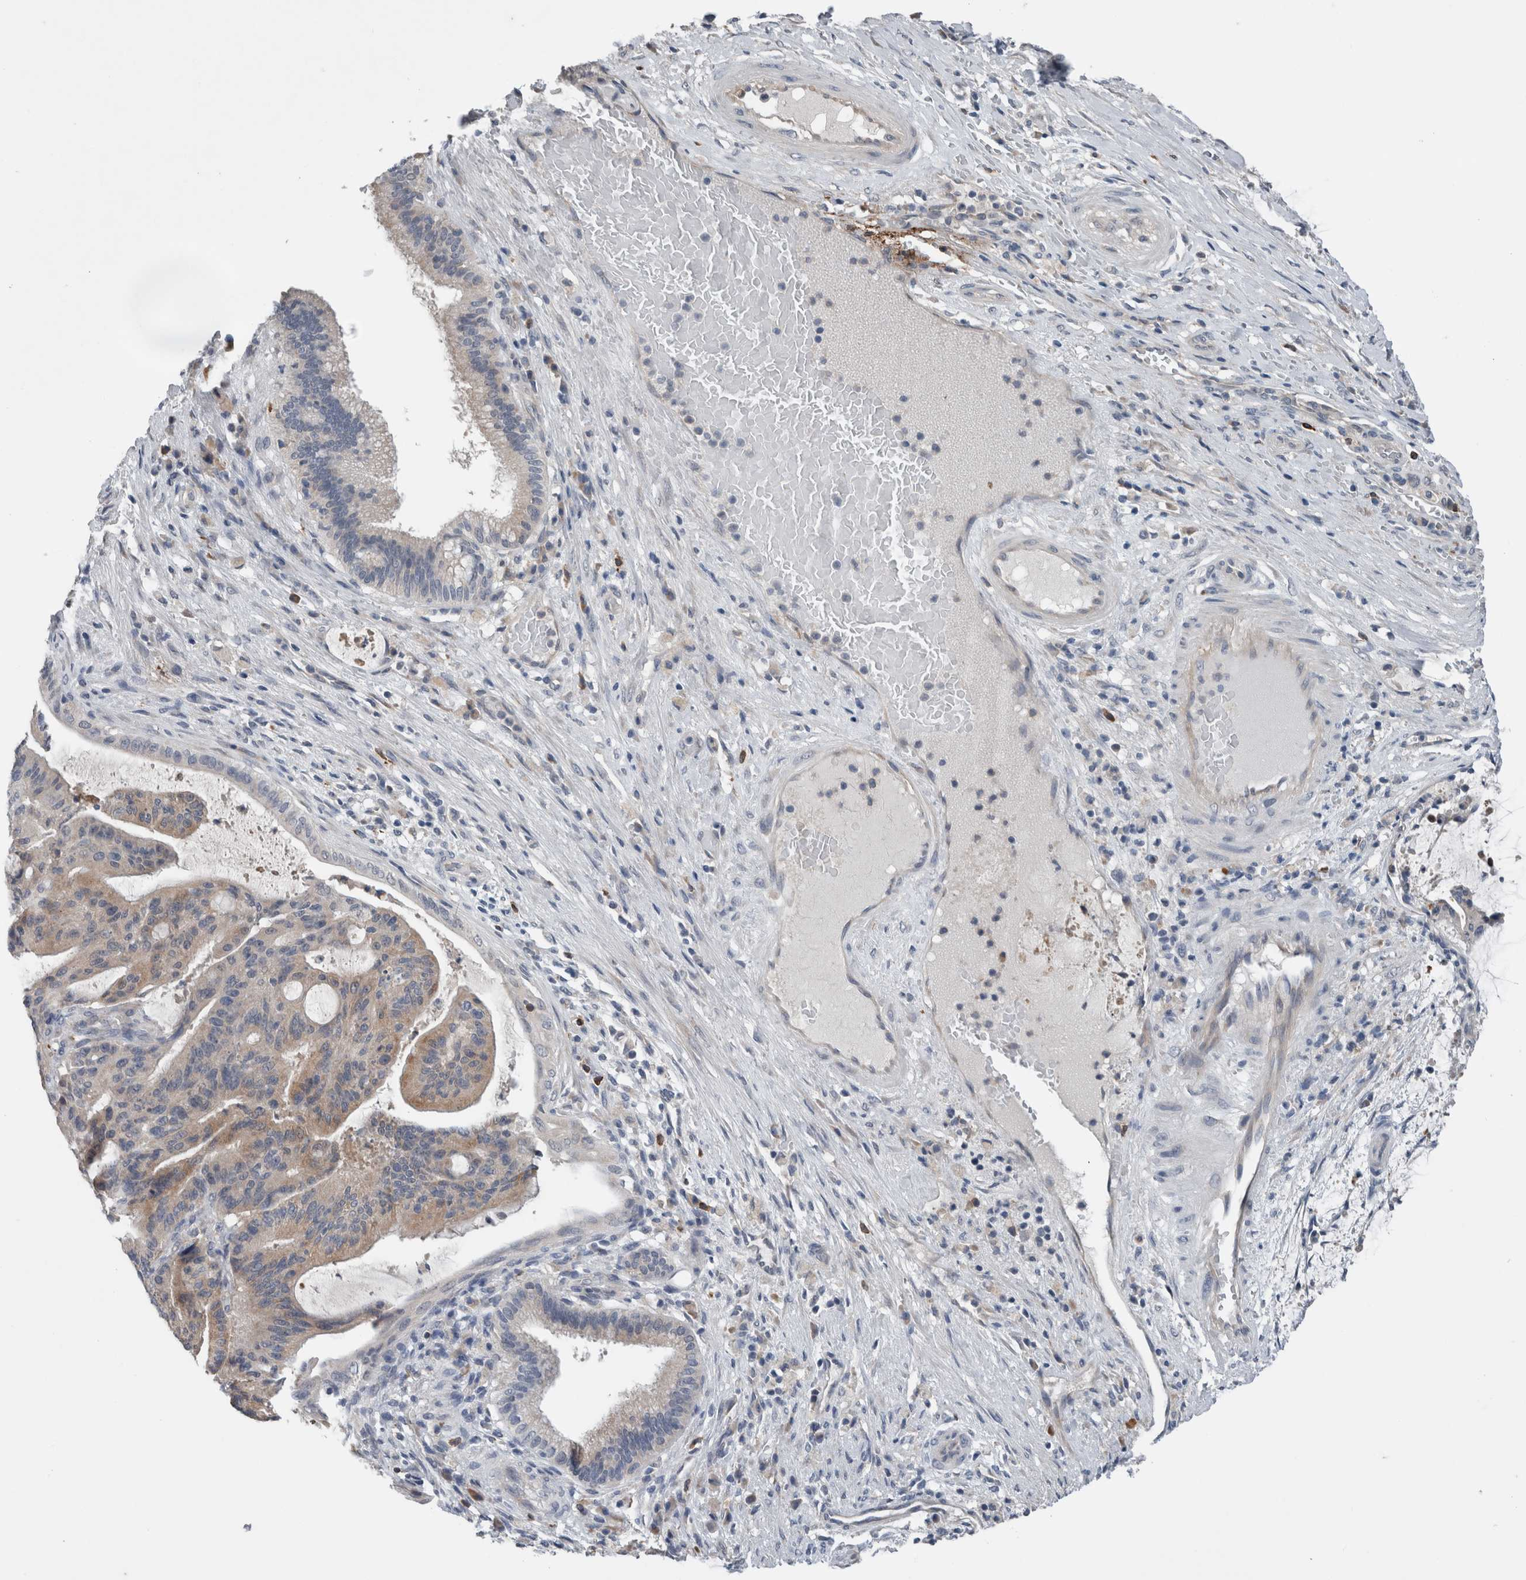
{"staining": {"intensity": "weak", "quantity": ">75%", "location": "cytoplasmic/membranous"}, "tissue": "liver cancer", "cell_type": "Tumor cells", "image_type": "cancer", "snomed": [{"axis": "morphology", "description": "Normal tissue, NOS"}, {"axis": "morphology", "description": "Cholangiocarcinoma"}, {"axis": "topography", "description": "Liver"}, {"axis": "topography", "description": "Peripheral nerve tissue"}], "caption": "Immunohistochemical staining of human liver cholangiocarcinoma reveals low levels of weak cytoplasmic/membranous positivity in about >75% of tumor cells.", "gene": "CRNN", "patient": {"sex": "female", "age": 73}}